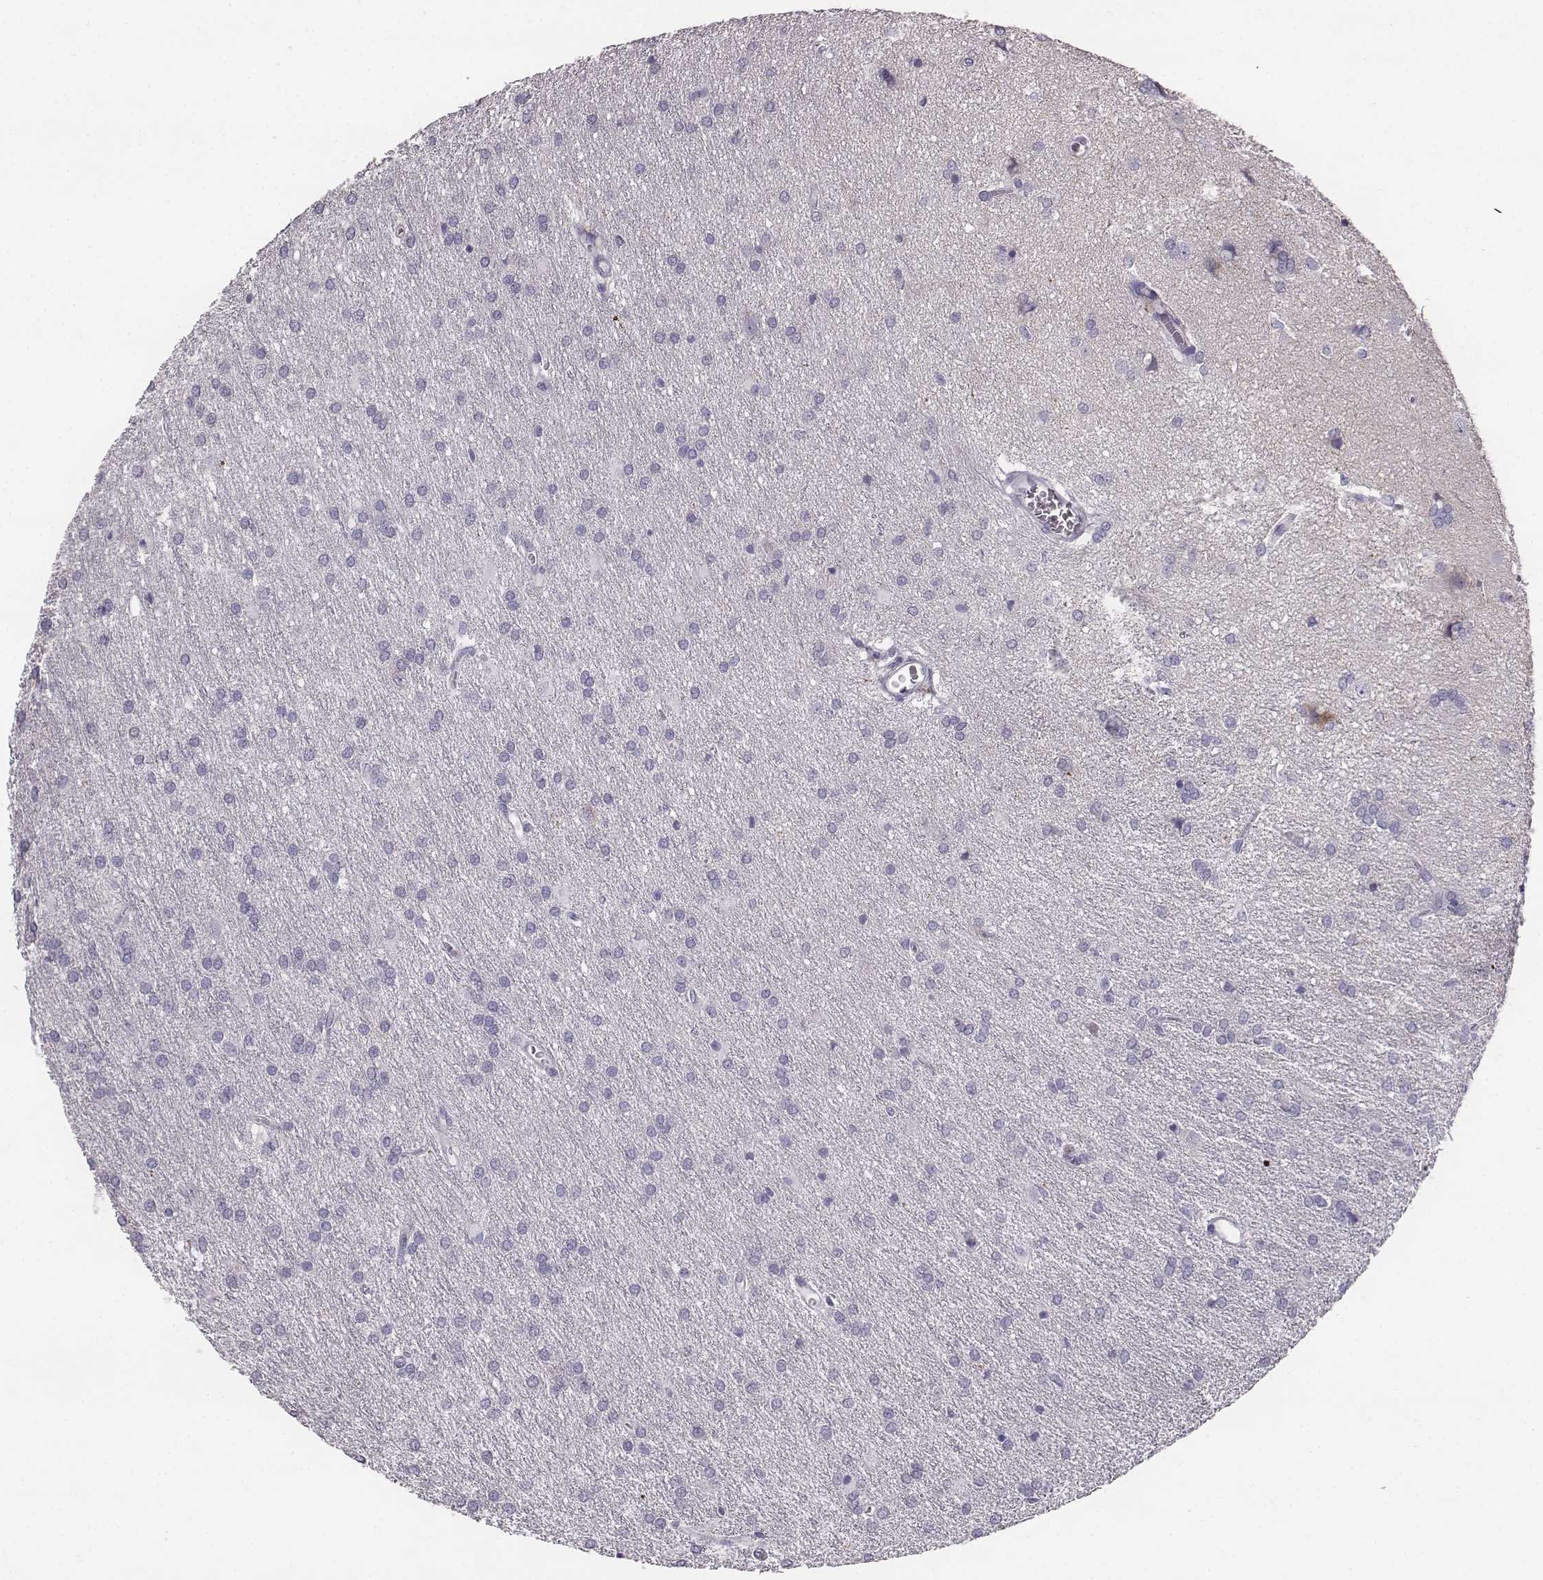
{"staining": {"intensity": "negative", "quantity": "none", "location": "none"}, "tissue": "glioma", "cell_type": "Tumor cells", "image_type": "cancer", "snomed": [{"axis": "morphology", "description": "Glioma, malignant, Low grade"}, {"axis": "topography", "description": "Brain"}], "caption": "Glioma was stained to show a protein in brown. There is no significant staining in tumor cells.", "gene": "NPTXR", "patient": {"sex": "female", "age": 32}}